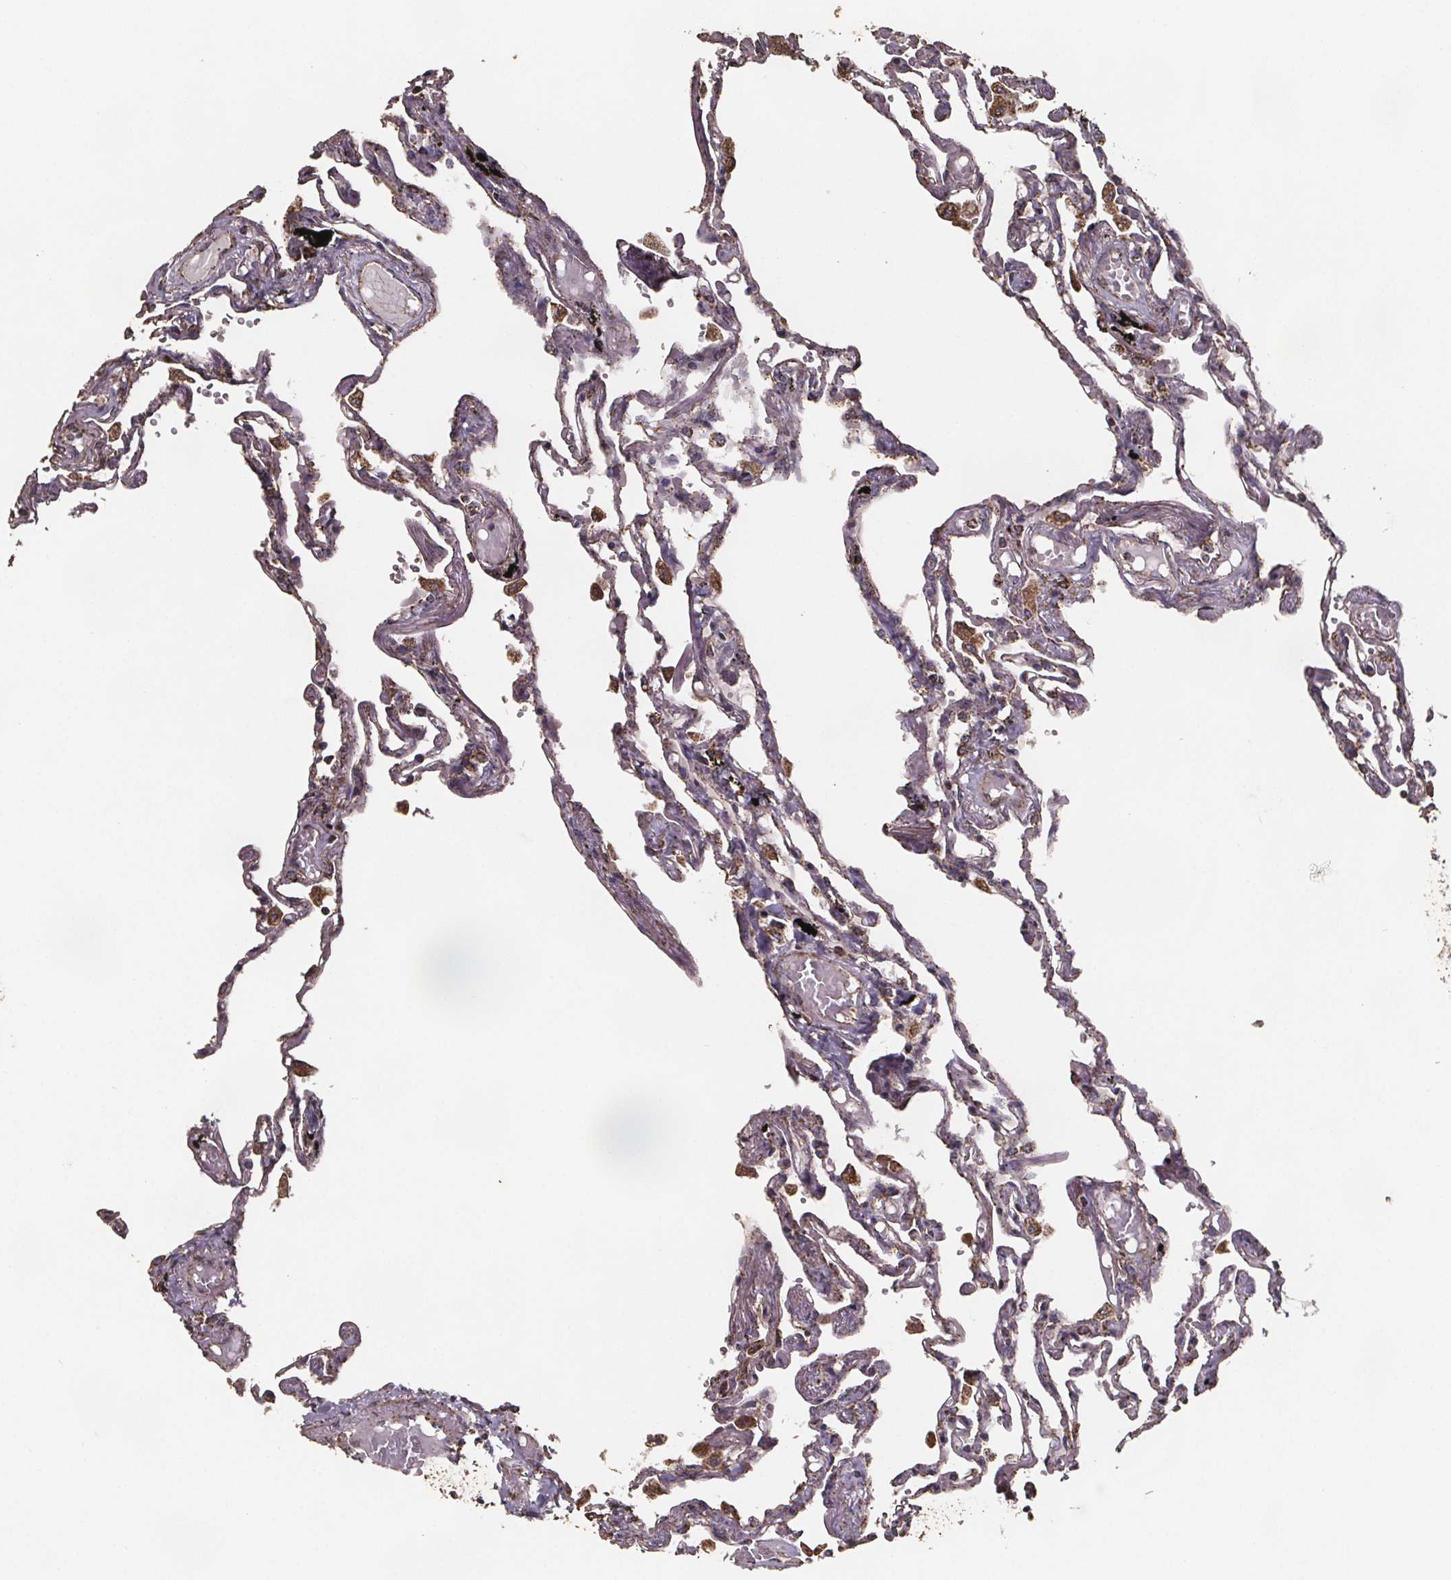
{"staining": {"intensity": "weak", "quantity": "25%-75%", "location": "cytoplasmic/membranous"}, "tissue": "lung", "cell_type": "Alveolar cells", "image_type": "normal", "snomed": [{"axis": "morphology", "description": "Normal tissue, NOS"}, {"axis": "morphology", "description": "Adenocarcinoma, NOS"}, {"axis": "topography", "description": "Cartilage tissue"}, {"axis": "topography", "description": "Lung"}], "caption": "Protein positivity by IHC demonstrates weak cytoplasmic/membranous expression in about 25%-75% of alveolar cells in unremarkable lung.", "gene": "SLC35D2", "patient": {"sex": "female", "age": 67}}